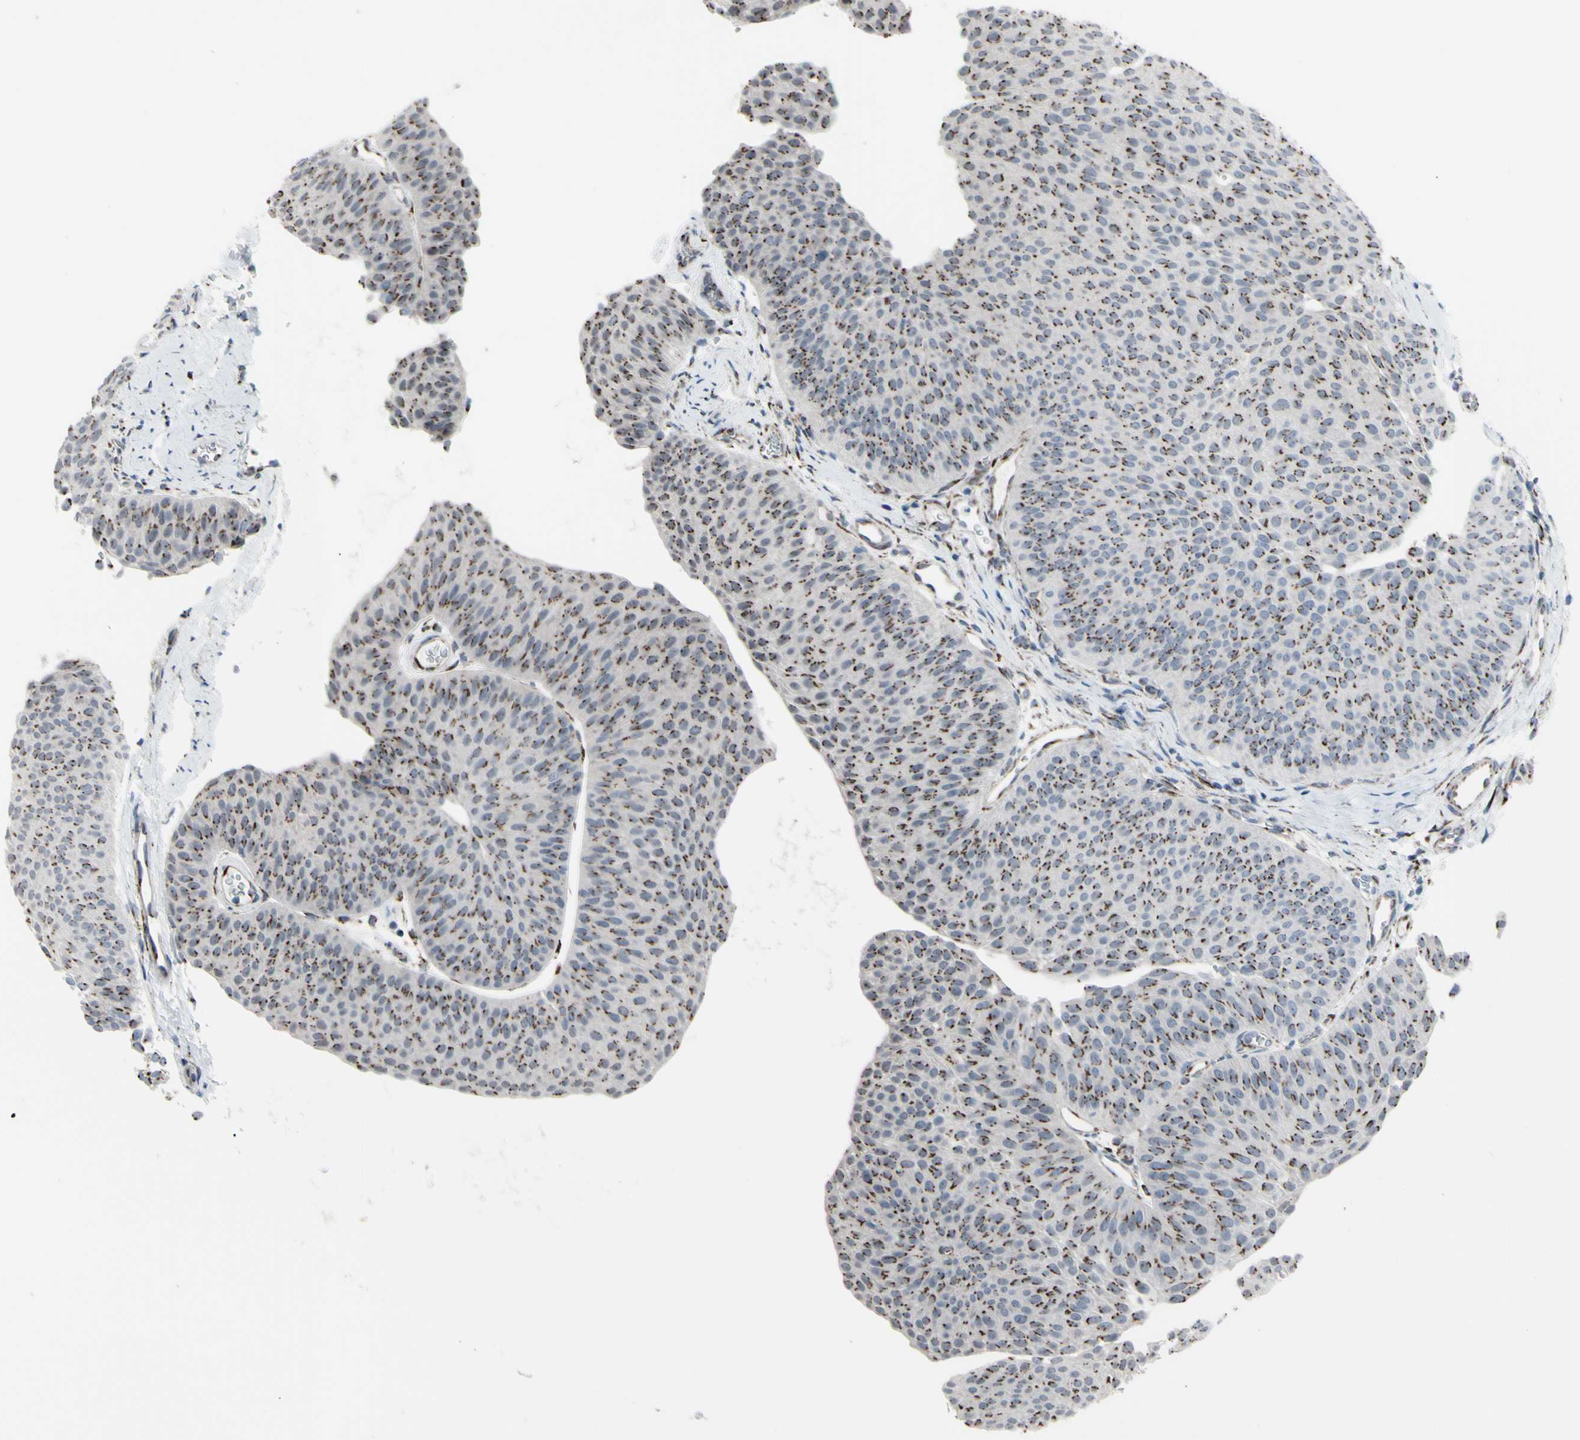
{"staining": {"intensity": "strong", "quantity": ">75%", "location": "cytoplasmic/membranous"}, "tissue": "urothelial cancer", "cell_type": "Tumor cells", "image_type": "cancer", "snomed": [{"axis": "morphology", "description": "Urothelial carcinoma, Low grade"}, {"axis": "topography", "description": "Urinary bladder"}], "caption": "High-power microscopy captured an immunohistochemistry (IHC) image of urothelial cancer, revealing strong cytoplasmic/membranous staining in about >75% of tumor cells. (DAB IHC with brightfield microscopy, high magnification).", "gene": "GLG1", "patient": {"sex": "female", "age": 60}}